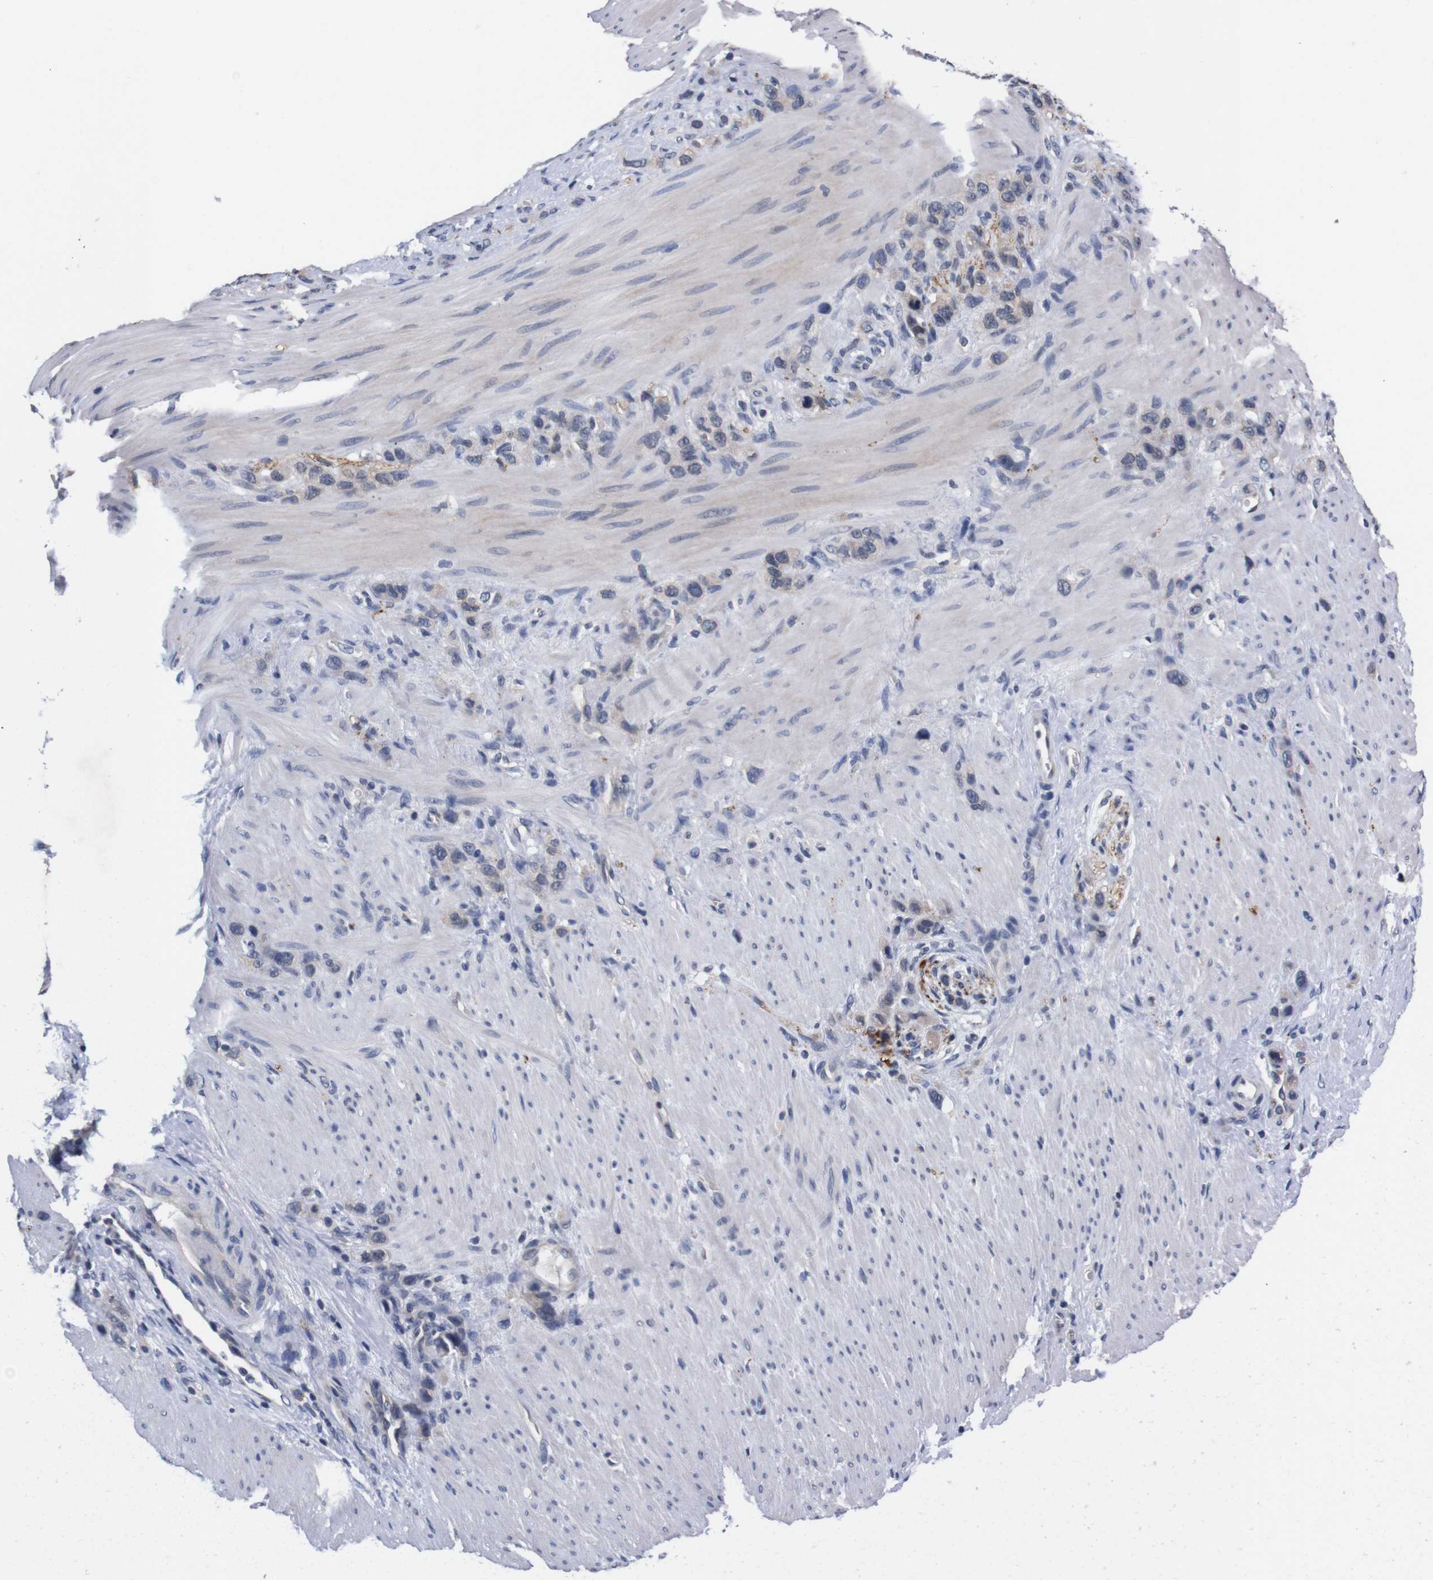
{"staining": {"intensity": "weak", "quantity": "<25%", "location": "cytoplasmic/membranous"}, "tissue": "stomach cancer", "cell_type": "Tumor cells", "image_type": "cancer", "snomed": [{"axis": "morphology", "description": "Adenocarcinoma, NOS"}, {"axis": "morphology", "description": "Adenocarcinoma, High grade"}, {"axis": "topography", "description": "Stomach, upper"}, {"axis": "topography", "description": "Stomach, lower"}], "caption": "Immunohistochemical staining of human adenocarcinoma (high-grade) (stomach) demonstrates no significant expression in tumor cells. (Immunohistochemistry (ihc), brightfield microscopy, high magnification).", "gene": "TNFRSF21", "patient": {"sex": "female", "age": 65}}